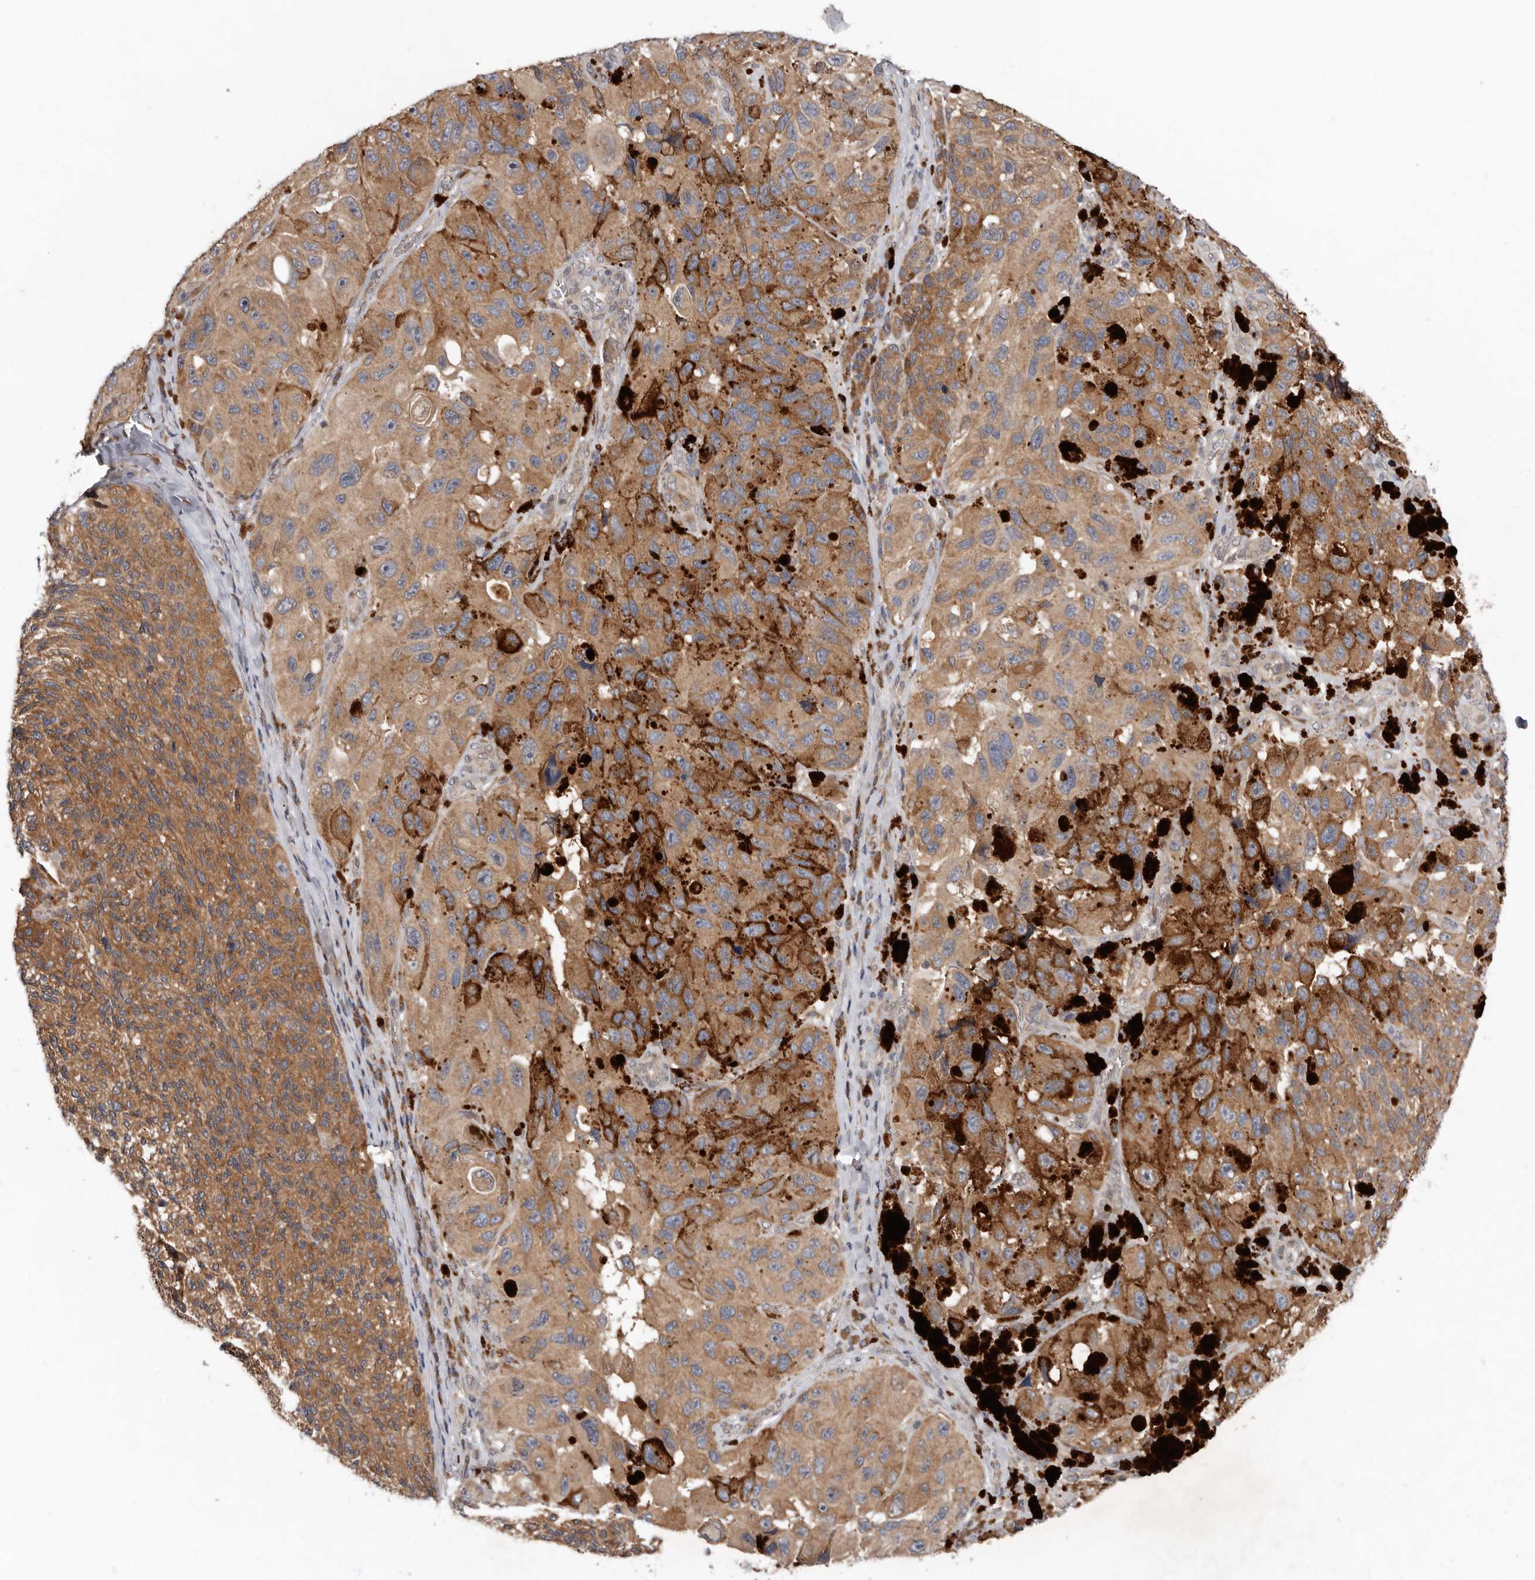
{"staining": {"intensity": "moderate", "quantity": ">75%", "location": "cytoplasmic/membranous"}, "tissue": "melanoma", "cell_type": "Tumor cells", "image_type": "cancer", "snomed": [{"axis": "morphology", "description": "Malignant melanoma, NOS"}, {"axis": "topography", "description": "Skin"}], "caption": "Malignant melanoma tissue exhibits moderate cytoplasmic/membranous positivity in about >75% of tumor cells", "gene": "CHML", "patient": {"sex": "female", "age": 73}}